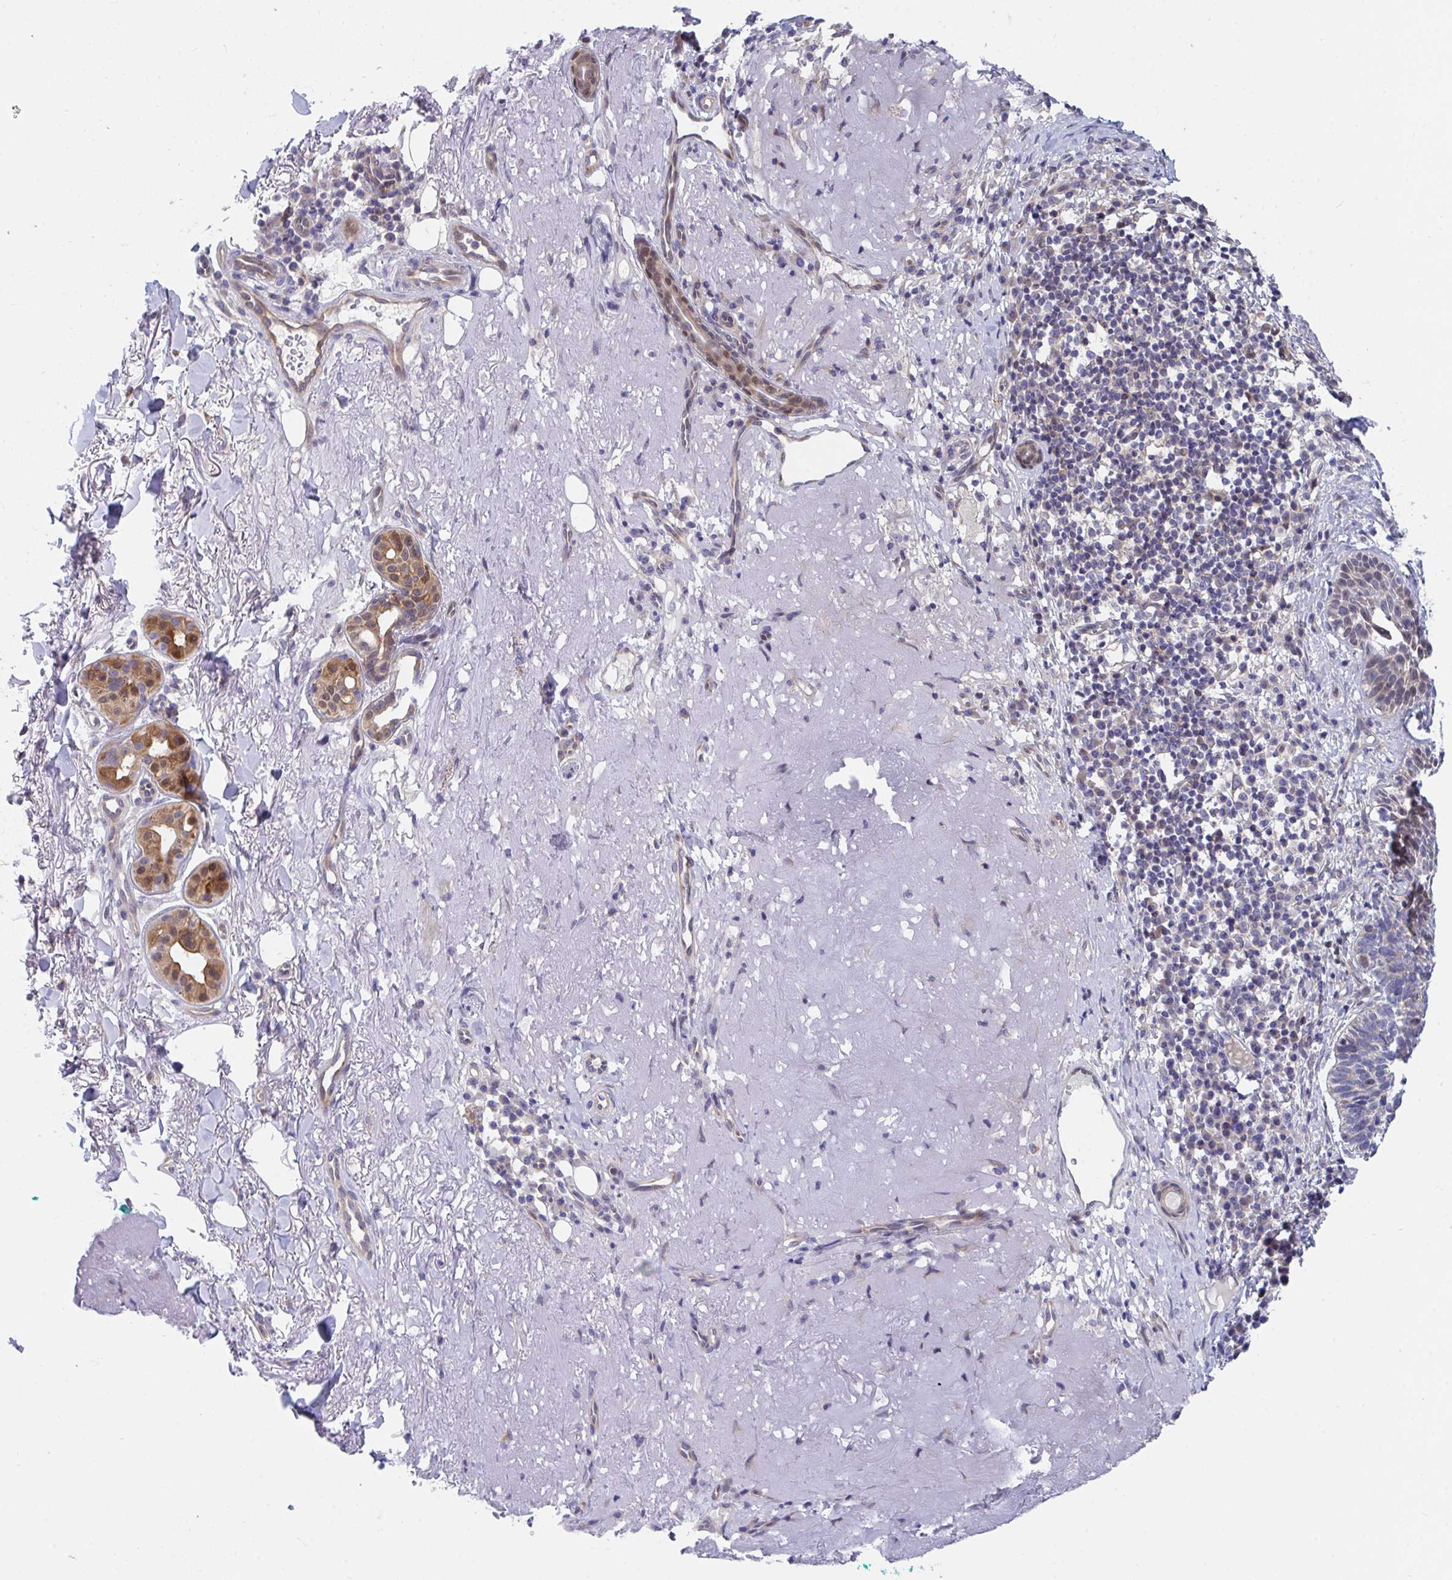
{"staining": {"intensity": "negative", "quantity": "none", "location": "none"}, "tissue": "skin cancer", "cell_type": "Tumor cells", "image_type": "cancer", "snomed": [{"axis": "morphology", "description": "Basal cell carcinoma"}, {"axis": "topography", "description": "Skin"}, {"axis": "topography", "description": "Skin of face"}], "caption": "Human skin basal cell carcinoma stained for a protein using immunohistochemistry exhibits no staining in tumor cells.", "gene": "P2RX3", "patient": {"sex": "female", "age": 80}}